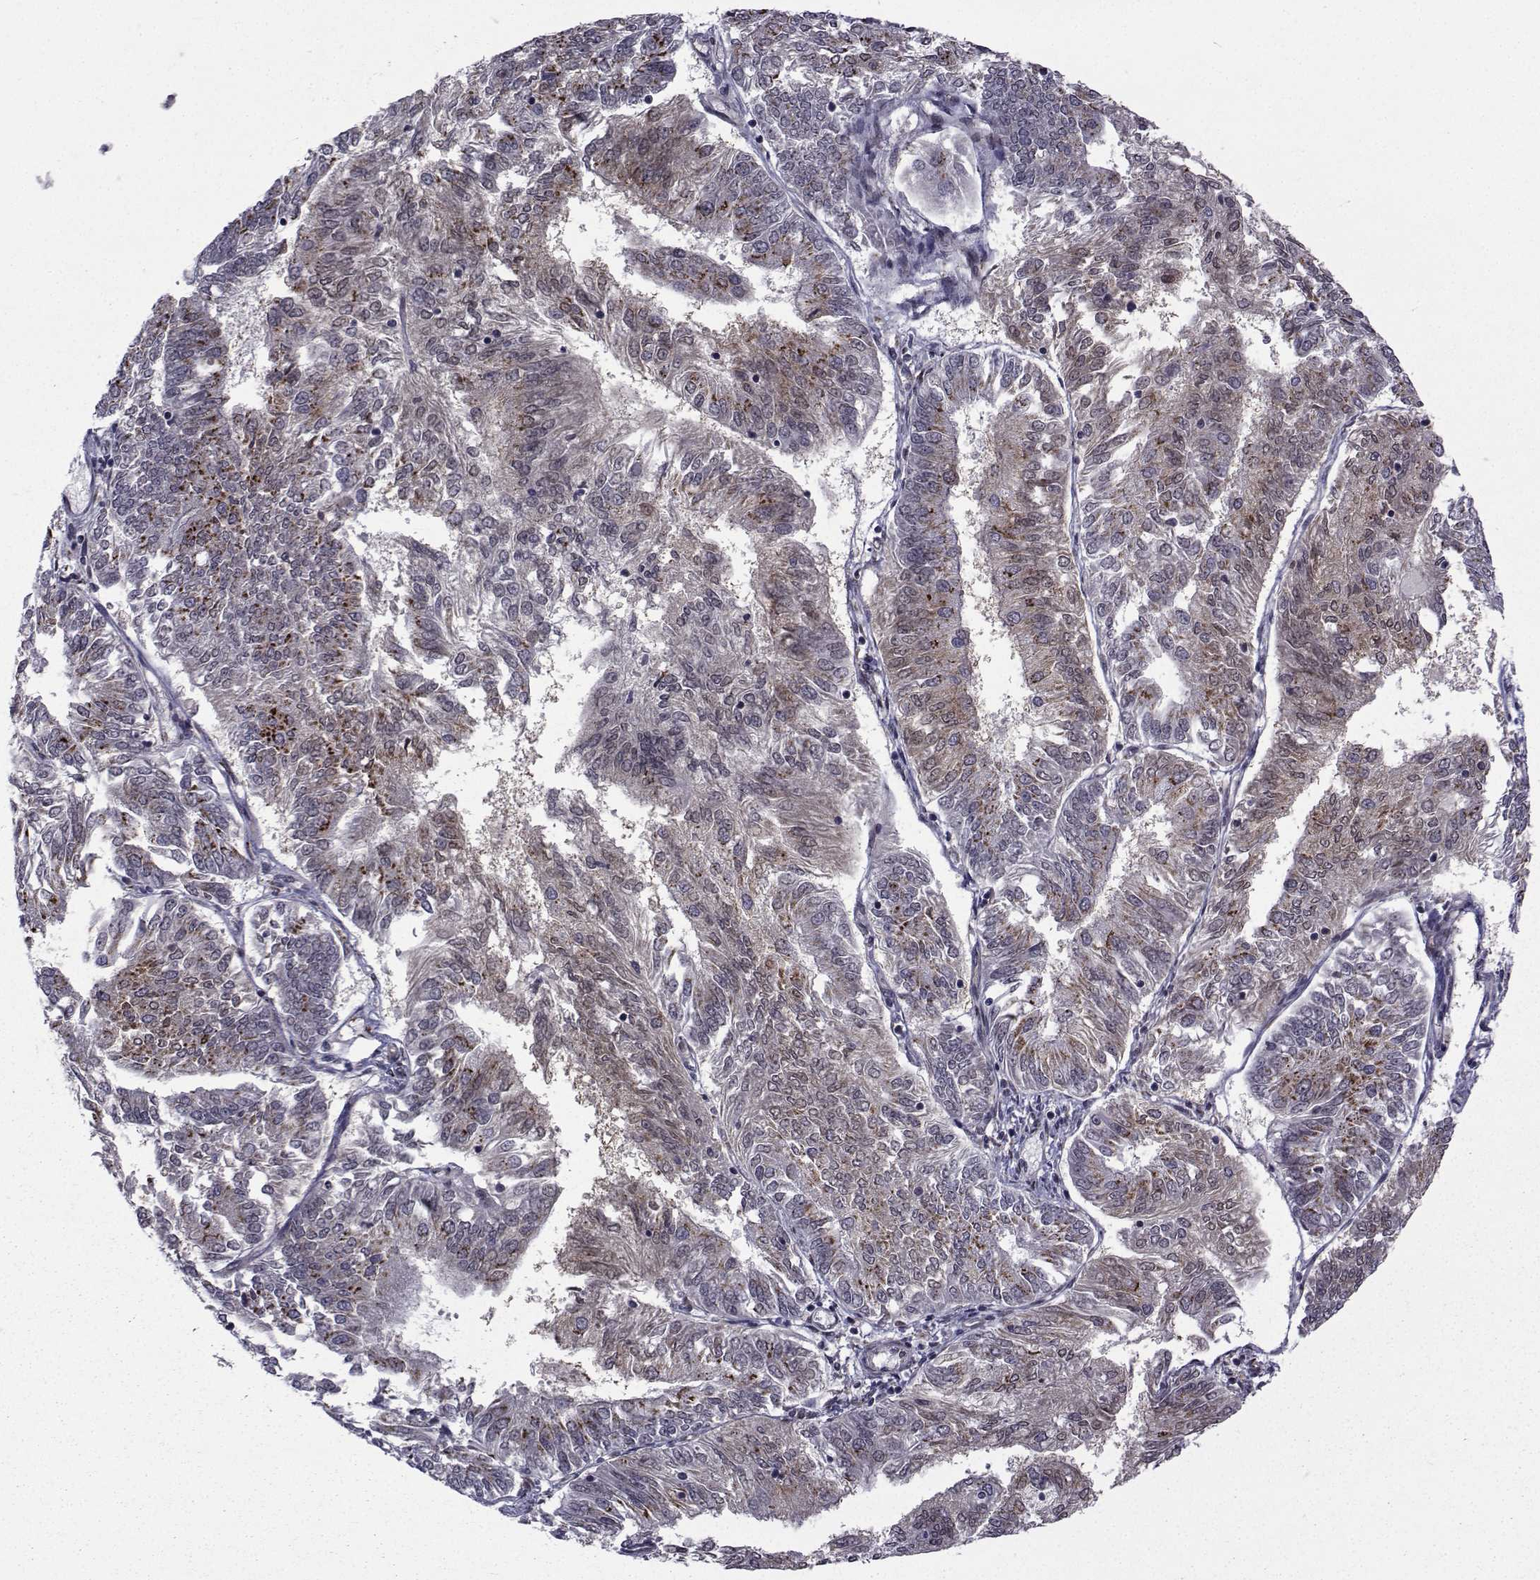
{"staining": {"intensity": "strong", "quantity": "<25%", "location": "cytoplasmic/membranous"}, "tissue": "endometrial cancer", "cell_type": "Tumor cells", "image_type": "cancer", "snomed": [{"axis": "morphology", "description": "Adenocarcinoma, NOS"}, {"axis": "topography", "description": "Endometrium"}], "caption": "Protein staining of endometrial cancer (adenocarcinoma) tissue exhibits strong cytoplasmic/membranous staining in approximately <25% of tumor cells.", "gene": "ATP6V1C2", "patient": {"sex": "female", "age": 58}}